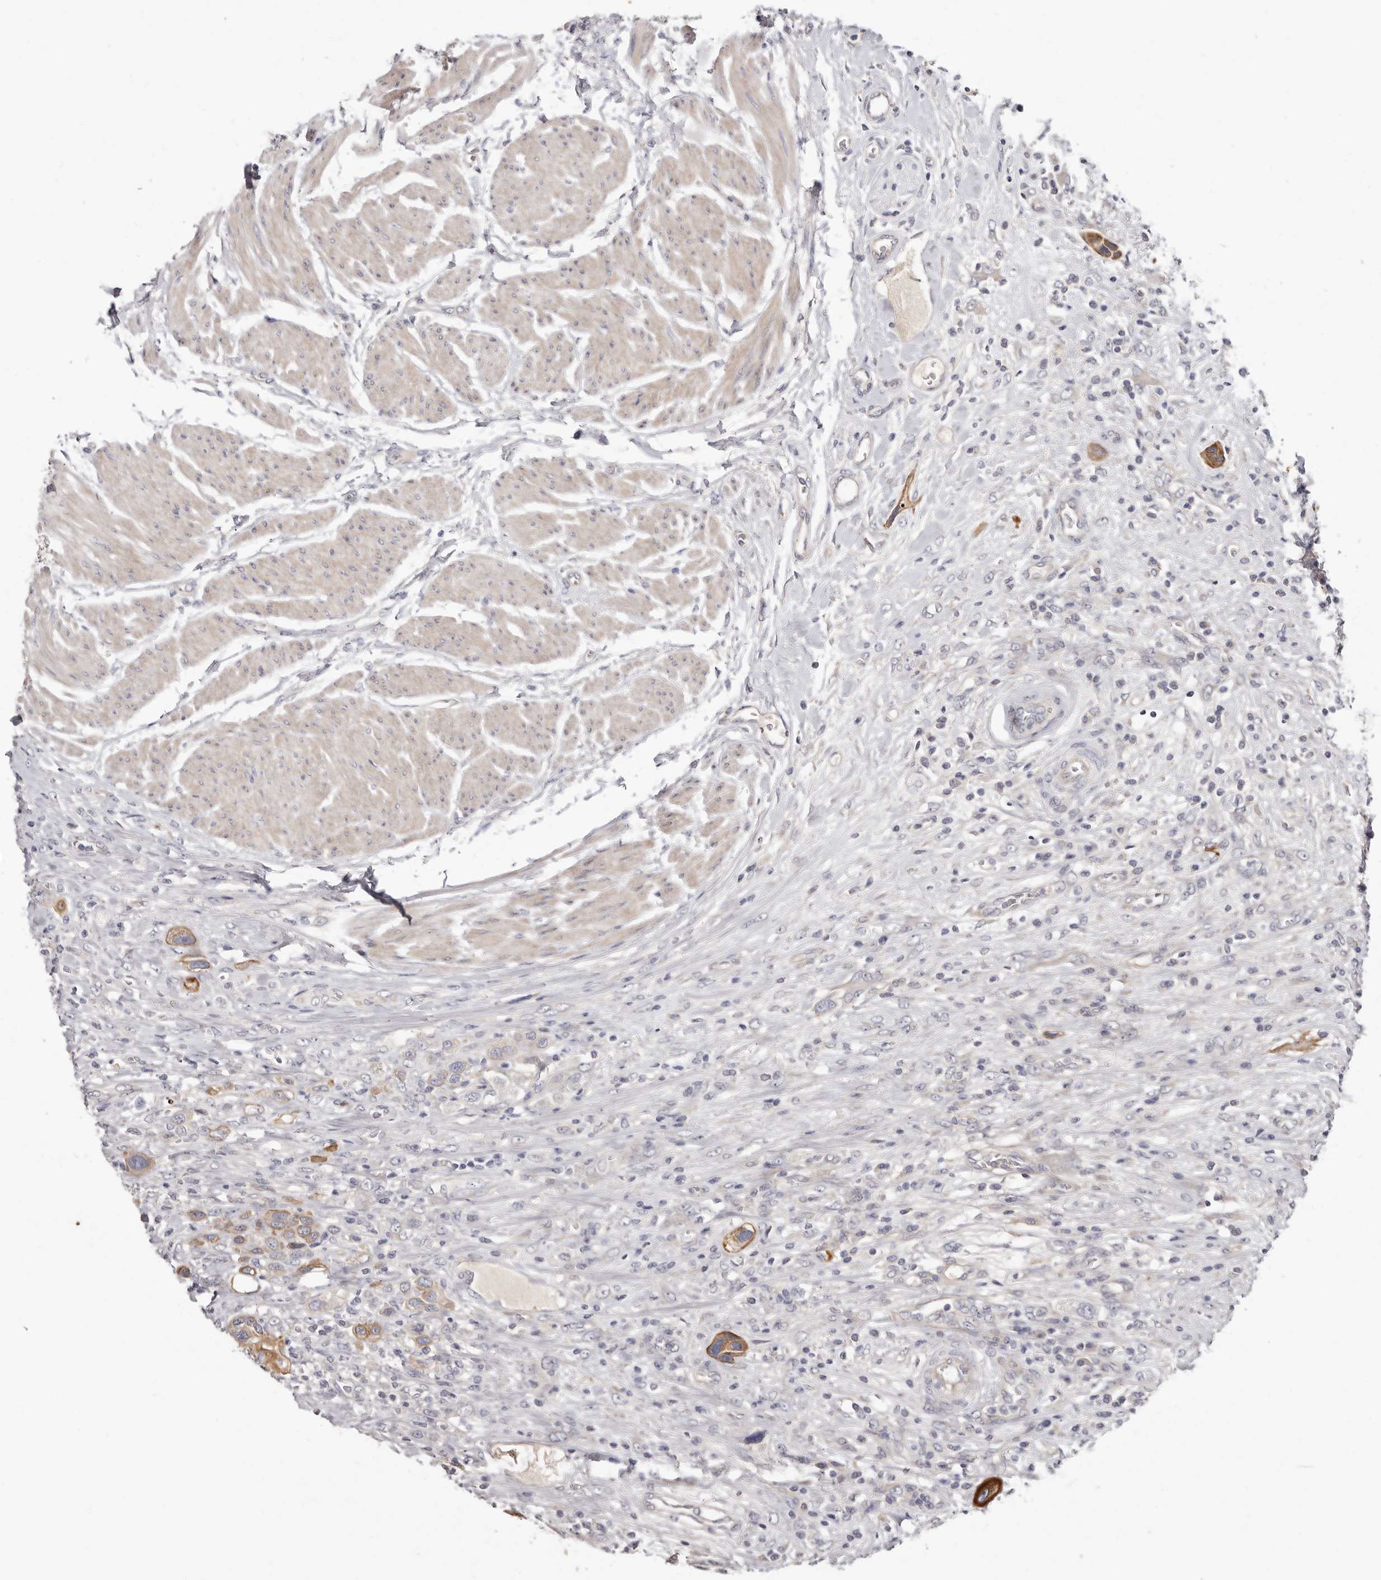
{"staining": {"intensity": "moderate", "quantity": ">75%", "location": "cytoplasmic/membranous"}, "tissue": "urothelial cancer", "cell_type": "Tumor cells", "image_type": "cancer", "snomed": [{"axis": "morphology", "description": "Urothelial carcinoma, High grade"}, {"axis": "topography", "description": "Urinary bladder"}], "caption": "Immunohistochemistry (IHC) photomicrograph of neoplastic tissue: high-grade urothelial carcinoma stained using IHC reveals medium levels of moderate protein expression localized specifically in the cytoplasmic/membranous of tumor cells, appearing as a cytoplasmic/membranous brown color.", "gene": "STK16", "patient": {"sex": "male", "age": 50}}